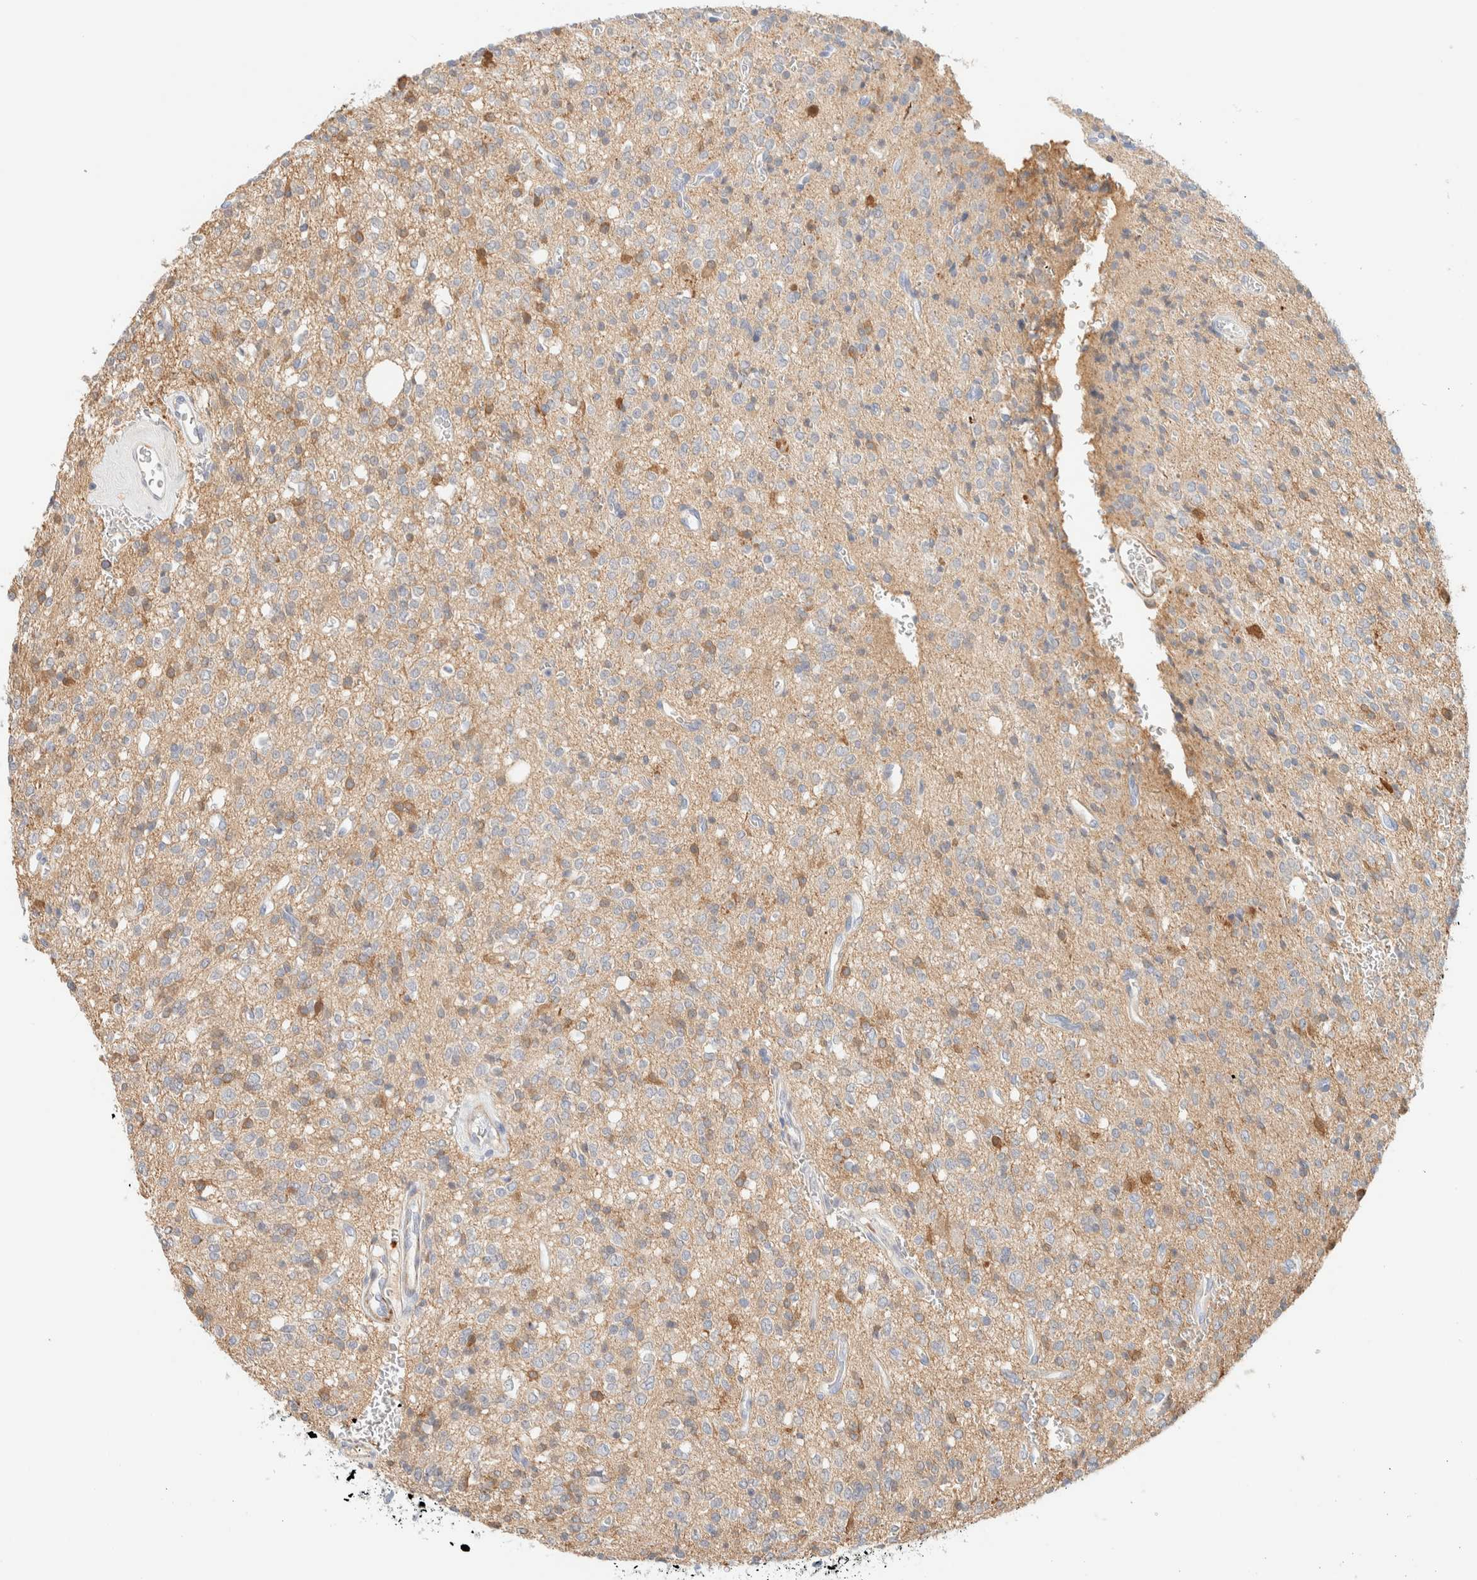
{"staining": {"intensity": "negative", "quantity": "none", "location": "none"}, "tissue": "glioma", "cell_type": "Tumor cells", "image_type": "cancer", "snomed": [{"axis": "morphology", "description": "Glioma, malignant, High grade"}, {"axis": "topography", "description": "Brain"}], "caption": "A micrograph of high-grade glioma (malignant) stained for a protein displays no brown staining in tumor cells.", "gene": "AFMID", "patient": {"sex": "male", "age": 34}}